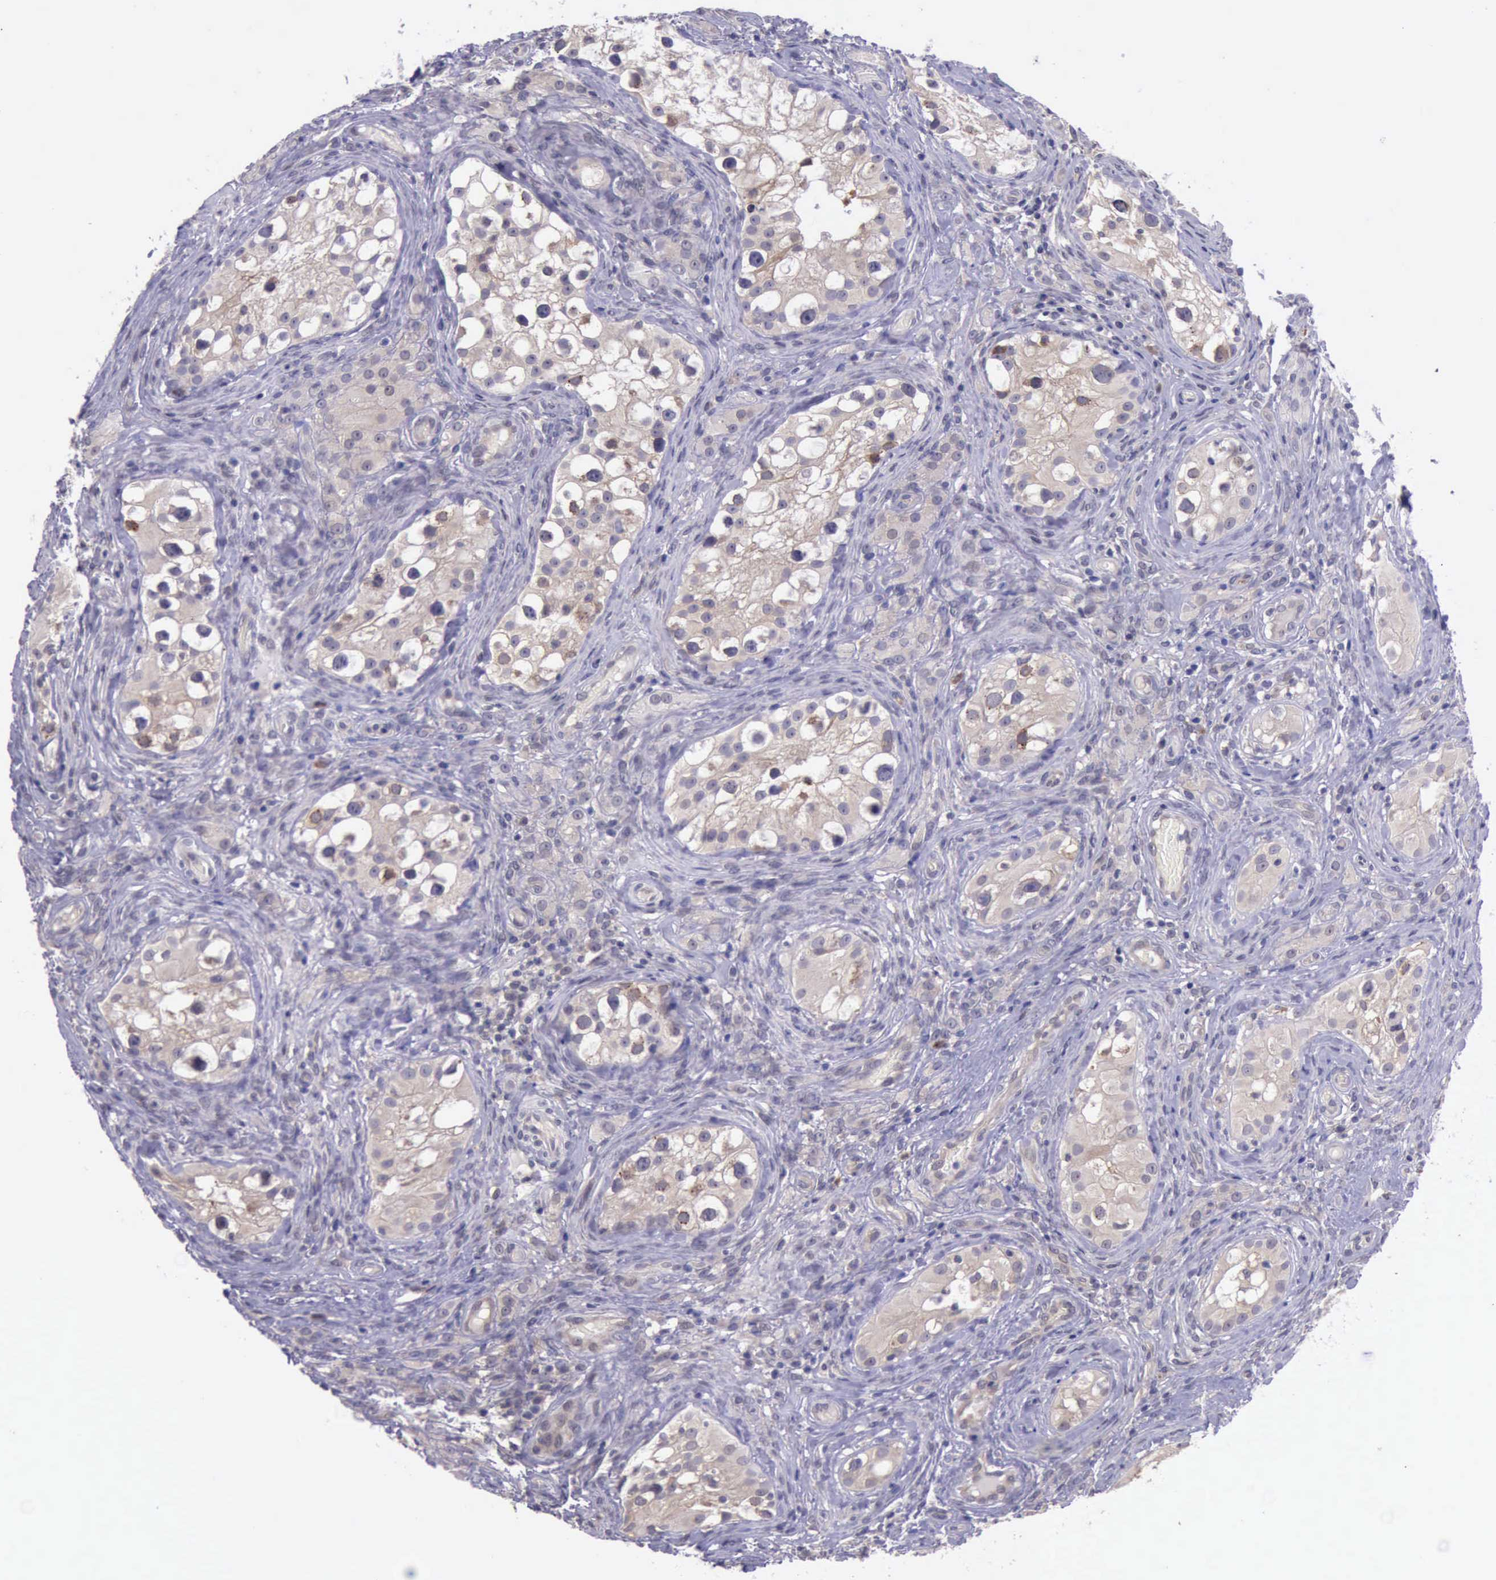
{"staining": {"intensity": "weak", "quantity": ">75%", "location": "cytoplasmic/membranous"}, "tissue": "testis cancer", "cell_type": "Tumor cells", "image_type": "cancer", "snomed": [{"axis": "morphology", "description": "Carcinoma, Embryonal, NOS"}, {"axis": "topography", "description": "Testis"}], "caption": "Approximately >75% of tumor cells in human embryonal carcinoma (testis) exhibit weak cytoplasmic/membranous protein positivity as visualized by brown immunohistochemical staining.", "gene": "PLEK2", "patient": {"sex": "male", "age": 31}}